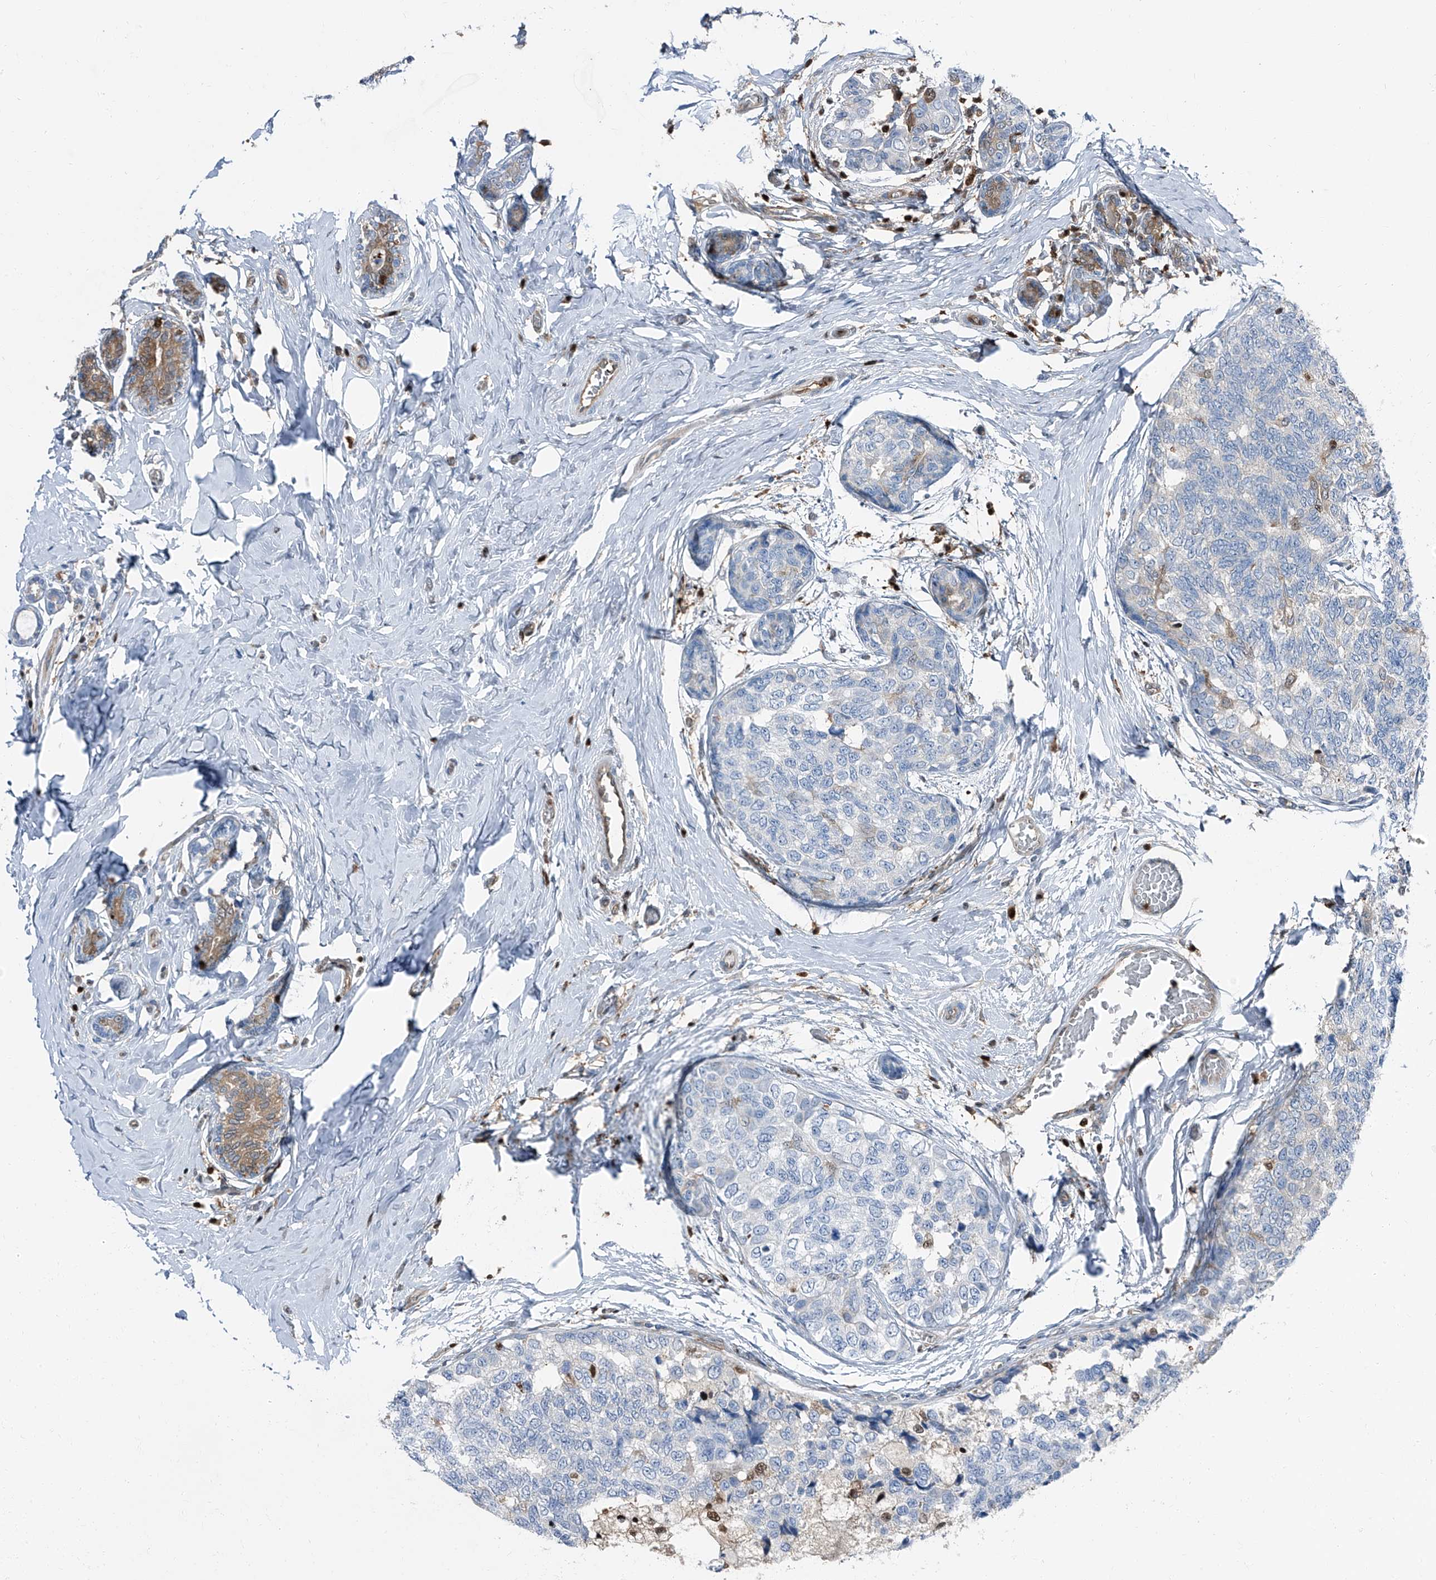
{"staining": {"intensity": "moderate", "quantity": "<25%", "location": "cytoplasmic/membranous,nuclear"}, "tissue": "breast cancer", "cell_type": "Tumor cells", "image_type": "cancer", "snomed": [{"axis": "morphology", "description": "Normal tissue, NOS"}, {"axis": "morphology", "description": "Duct carcinoma"}, {"axis": "topography", "description": "Breast"}], "caption": "This photomicrograph demonstrates breast infiltrating ductal carcinoma stained with IHC to label a protein in brown. The cytoplasmic/membranous and nuclear of tumor cells show moderate positivity for the protein. Nuclei are counter-stained blue.", "gene": "PSMB10", "patient": {"sex": "female", "age": 43}}